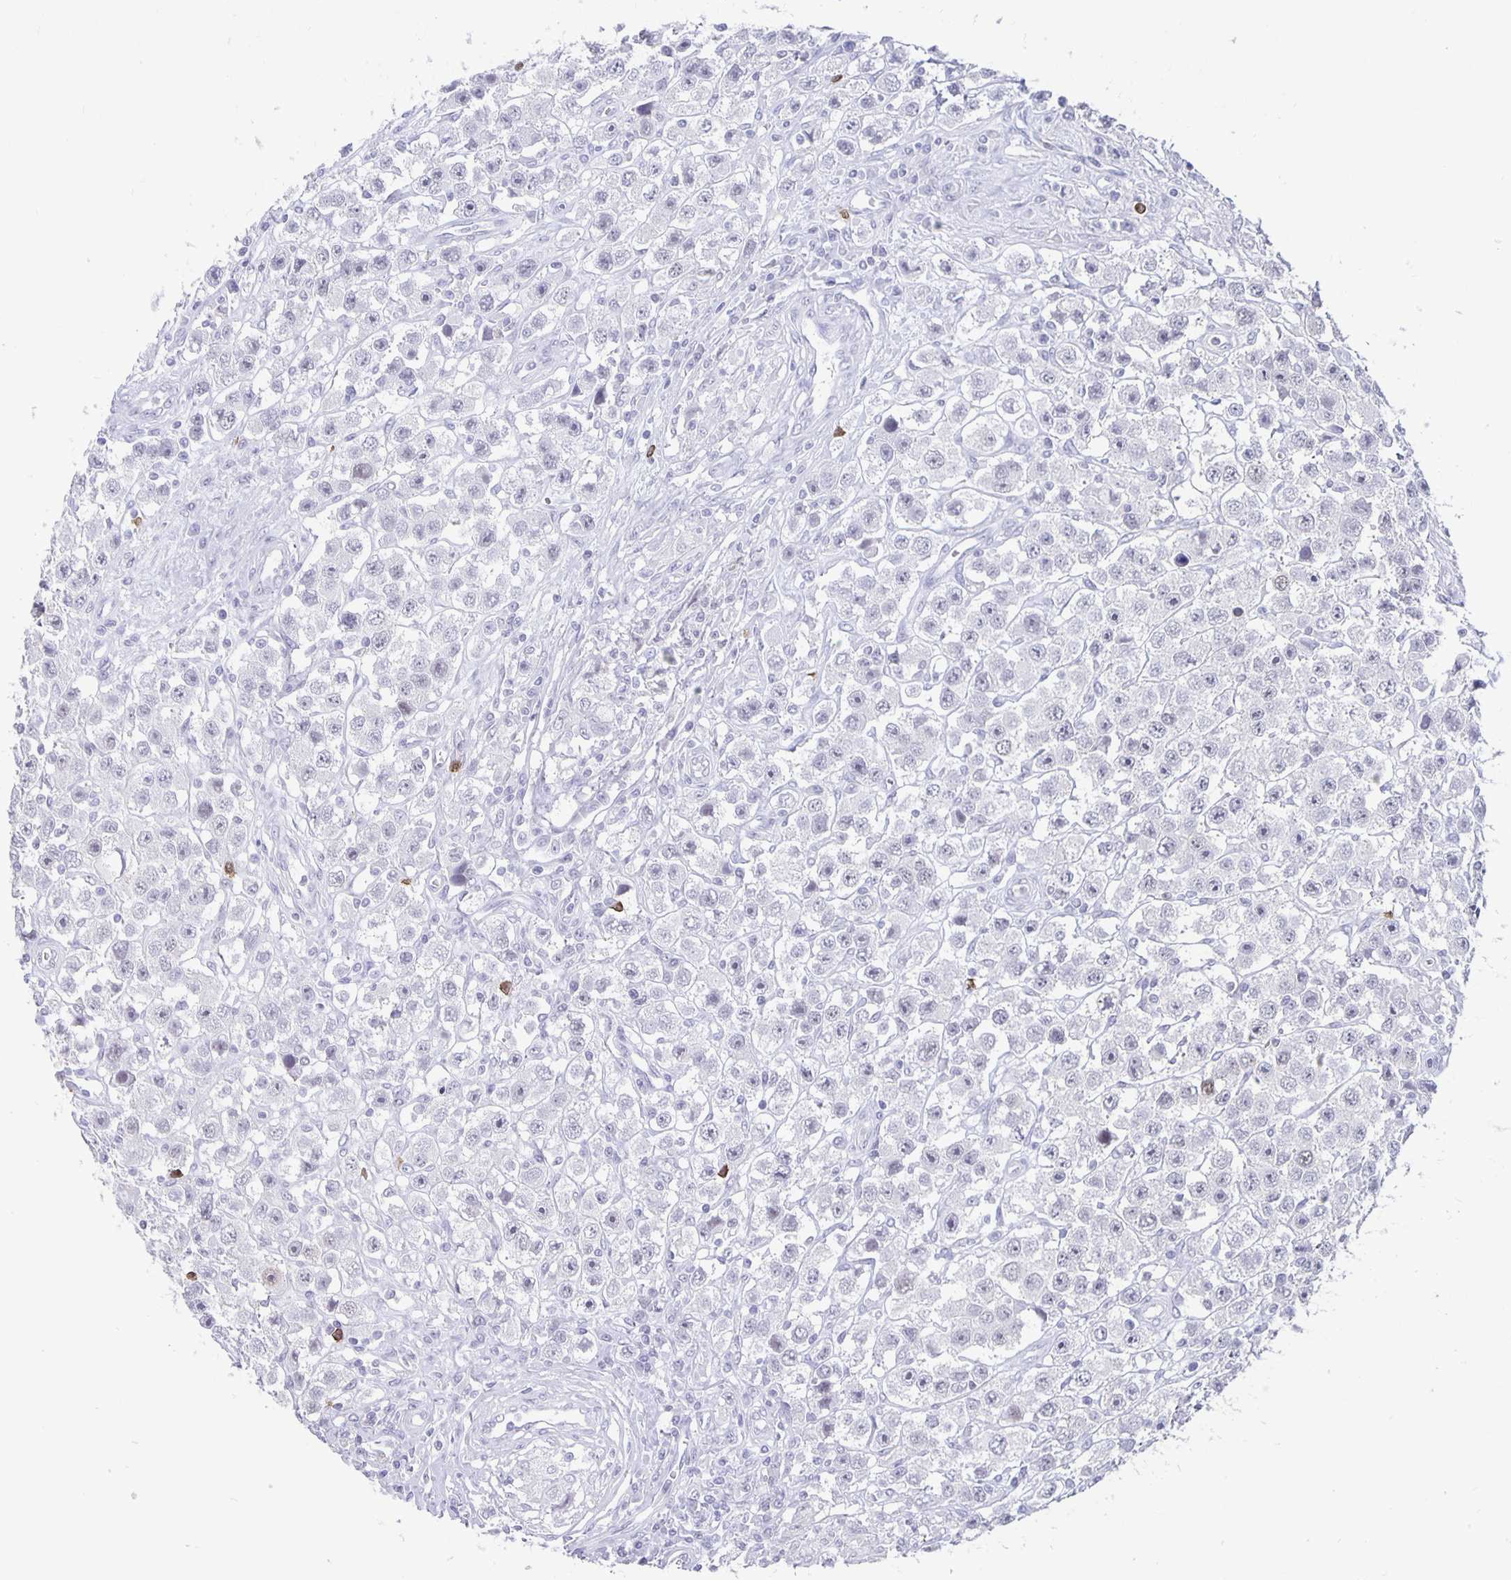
{"staining": {"intensity": "negative", "quantity": "none", "location": "none"}, "tissue": "testis cancer", "cell_type": "Tumor cells", "image_type": "cancer", "snomed": [{"axis": "morphology", "description": "Seminoma, NOS"}, {"axis": "topography", "description": "Testis"}], "caption": "This is an IHC photomicrograph of testis cancer. There is no expression in tumor cells.", "gene": "ZNF691", "patient": {"sex": "male", "age": 45}}